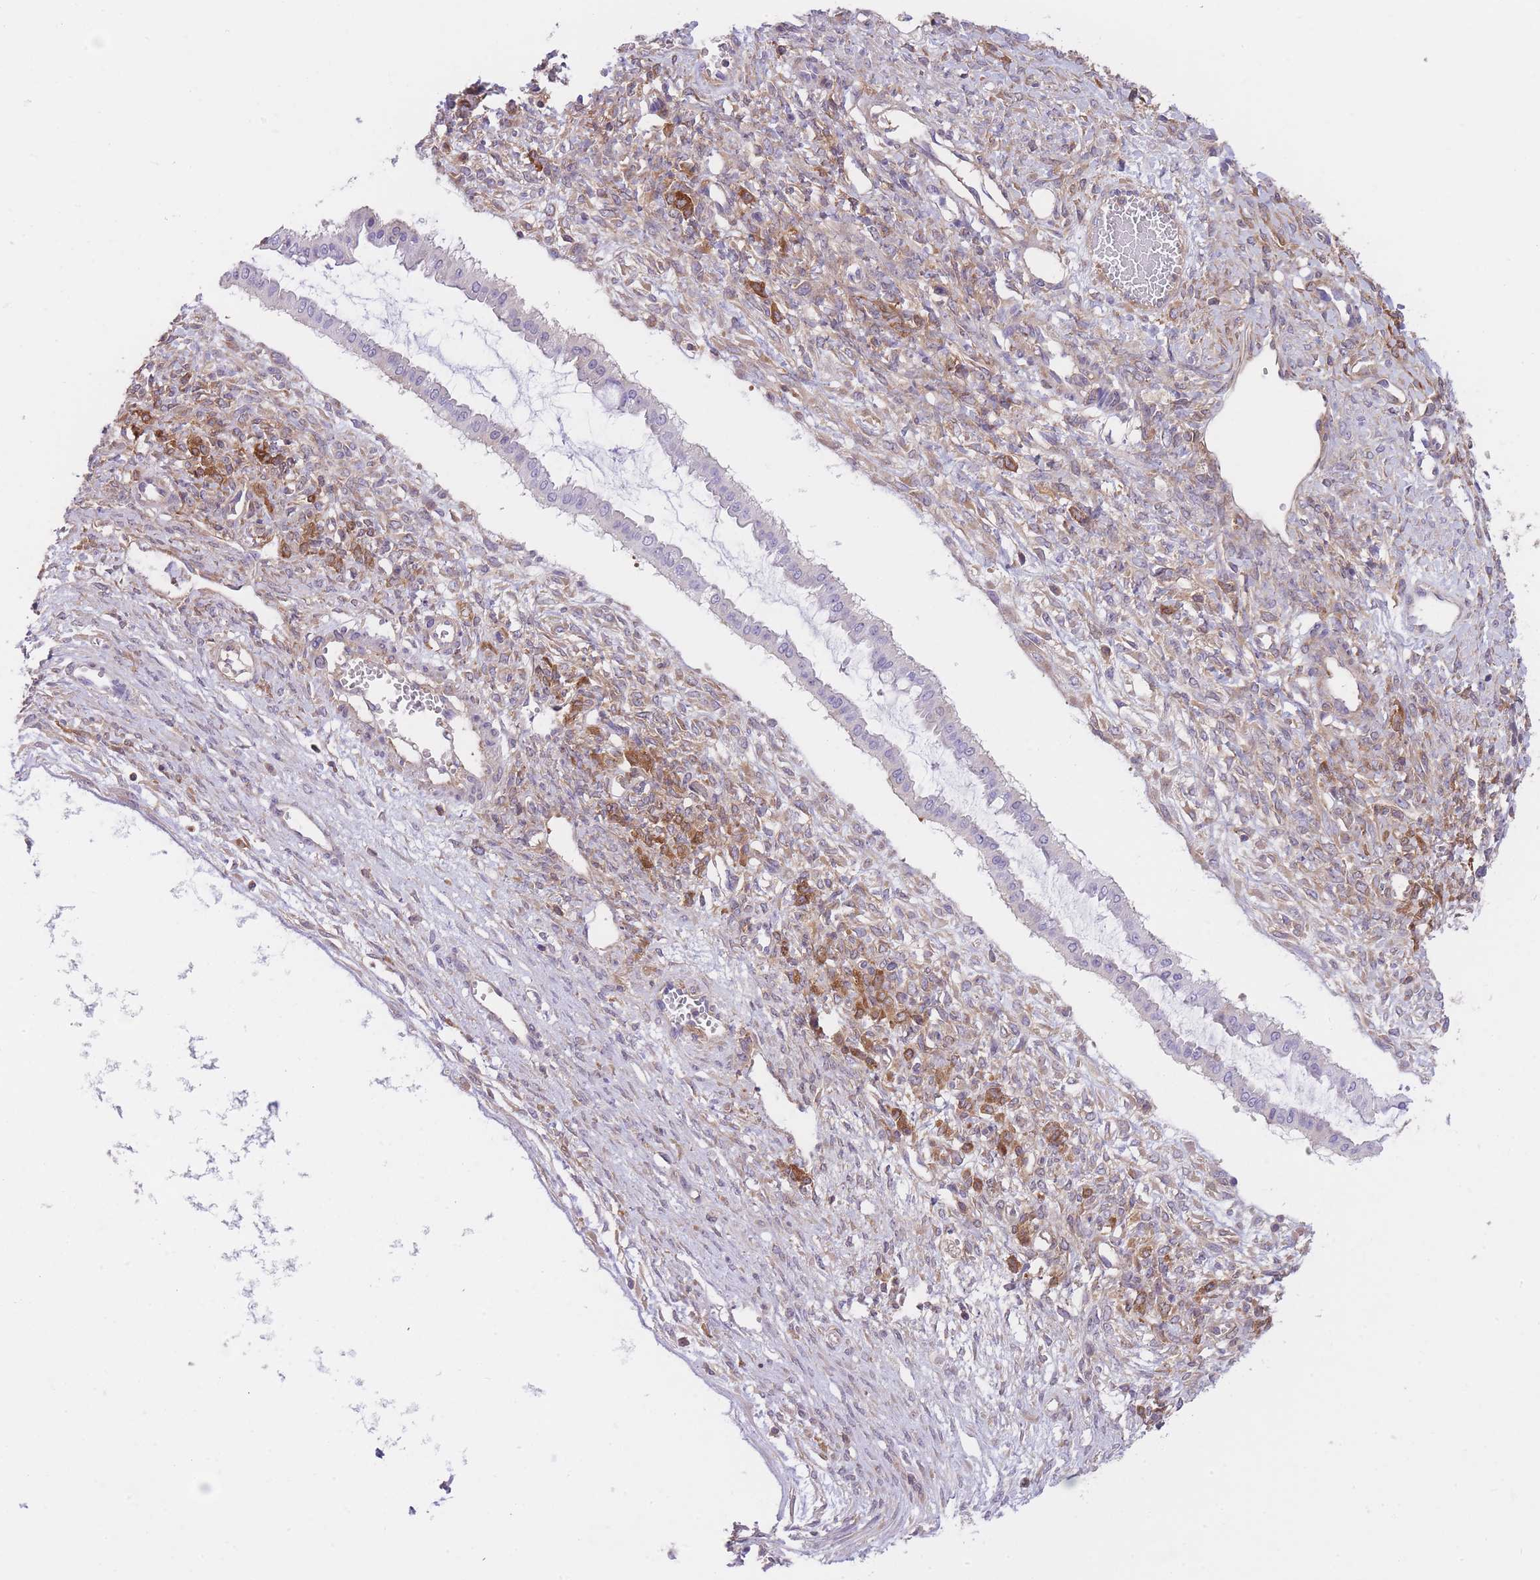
{"staining": {"intensity": "negative", "quantity": "none", "location": "none"}, "tissue": "ovarian cancer", "cell_type": "Tumor cells", "image_type": "cancer", "snomed": [{"axis": "morphology", "description": "Cystadenocarcinoma, mucinous, NOS"}, {"axis": "topography", "description": "Ovary"}], "caption": "Immunohistochemical staining of ovarian cancer (mucinous cystadenocarcinoma) reveals no significant staining in tumor cells.", "gene": "PRKAR1A", "patient": {"sex": "female", "age": 73}}